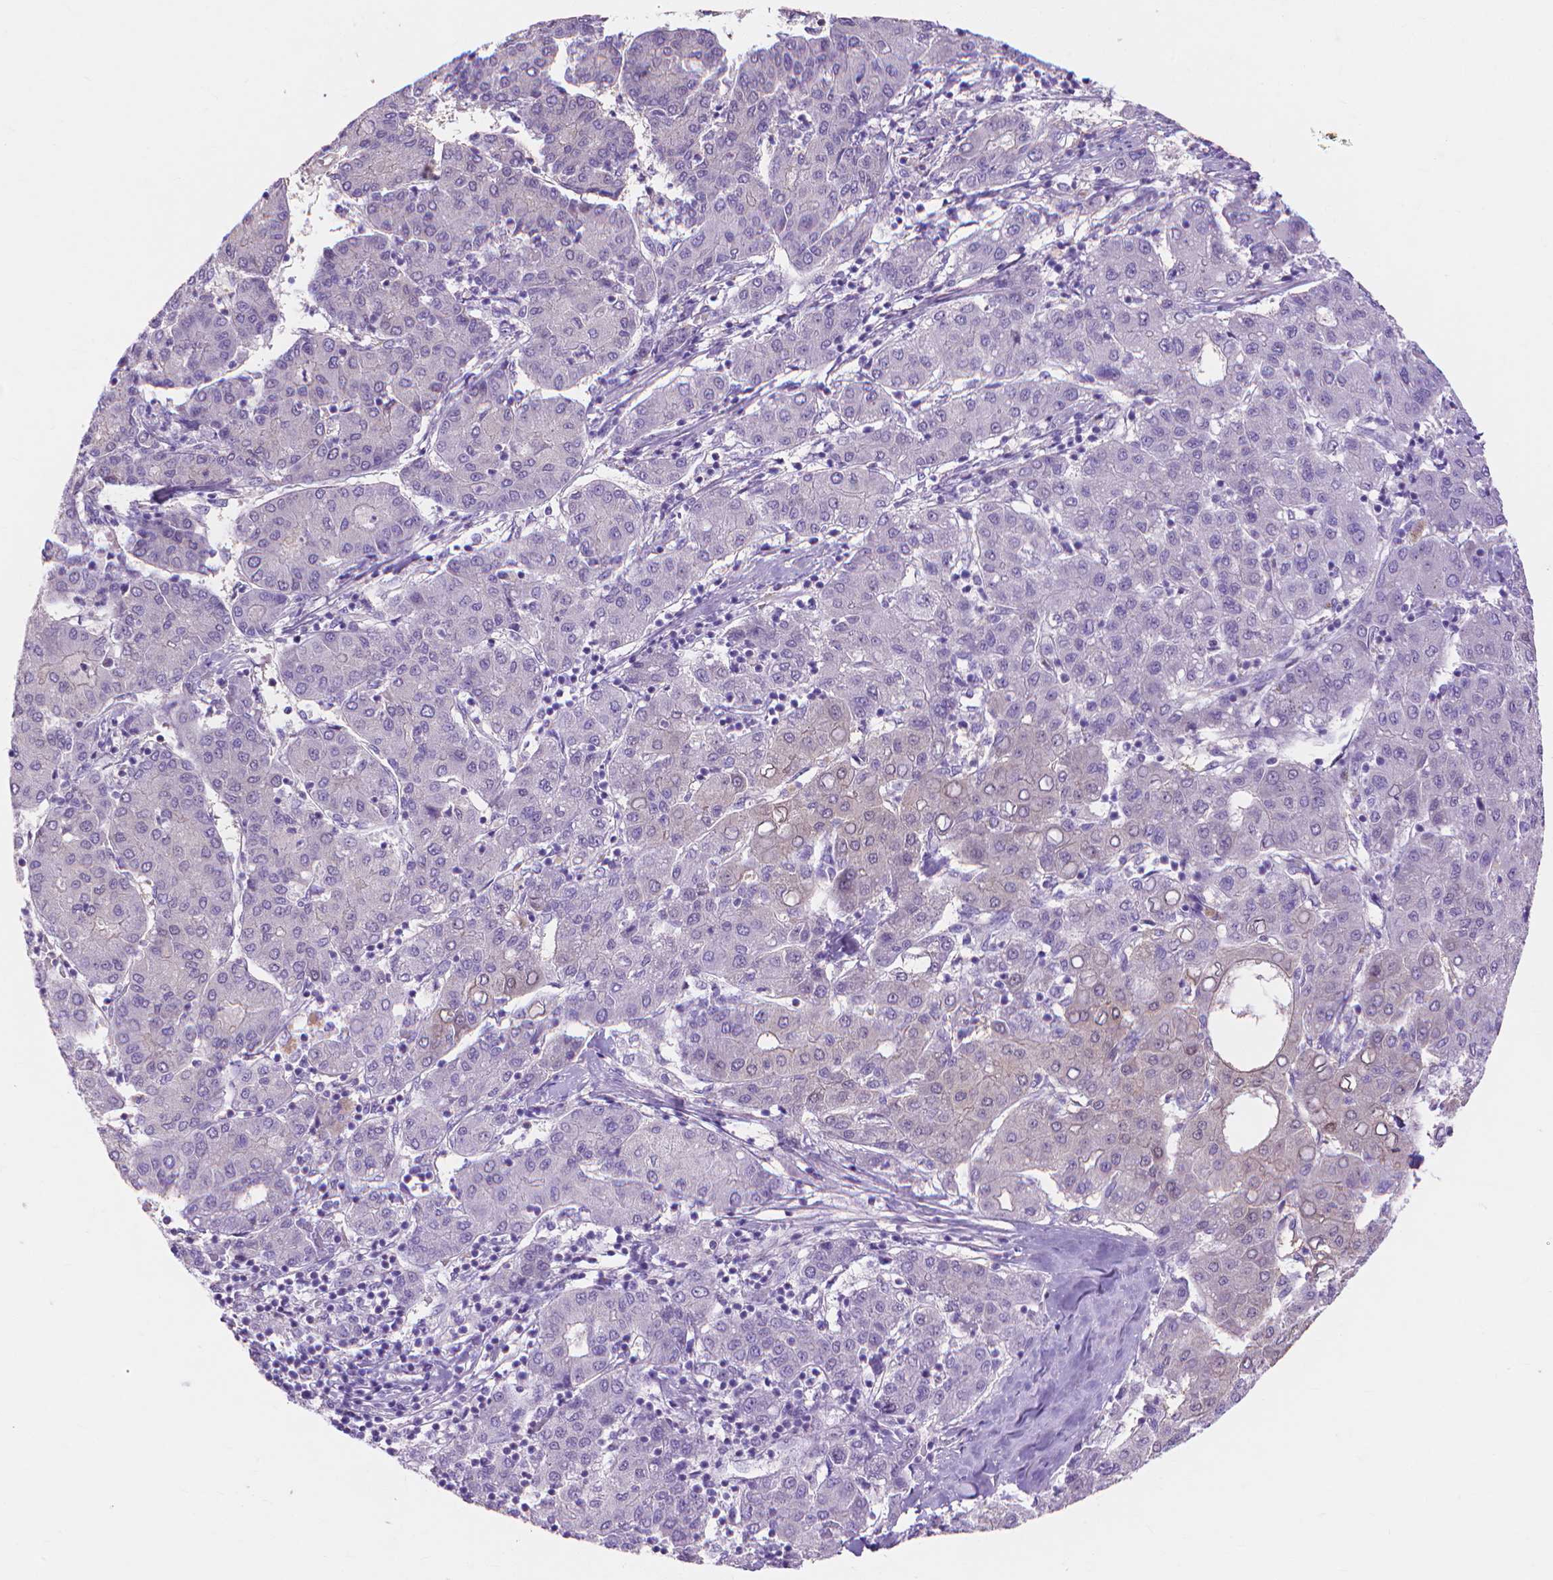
{"staining": {"intensity": "negative", "quantity": "none", "location": "none"}, "tissue": "liver cancer", "cell_type": "Tumor cells", "image_type": "cancer", "snomed": [{"axis": "morphology", "description": "Carcinoma, Hepatocellular, NOS"}, {"axis": "topography", "description": "Liver"}], "caption": "Photomicrograph shows no significant protein staining in tumor cells of liver cancer (hepatocellular carcinoma).", "gene": "MBLAC1", "patient": {"sex": "male", "age": 65}}